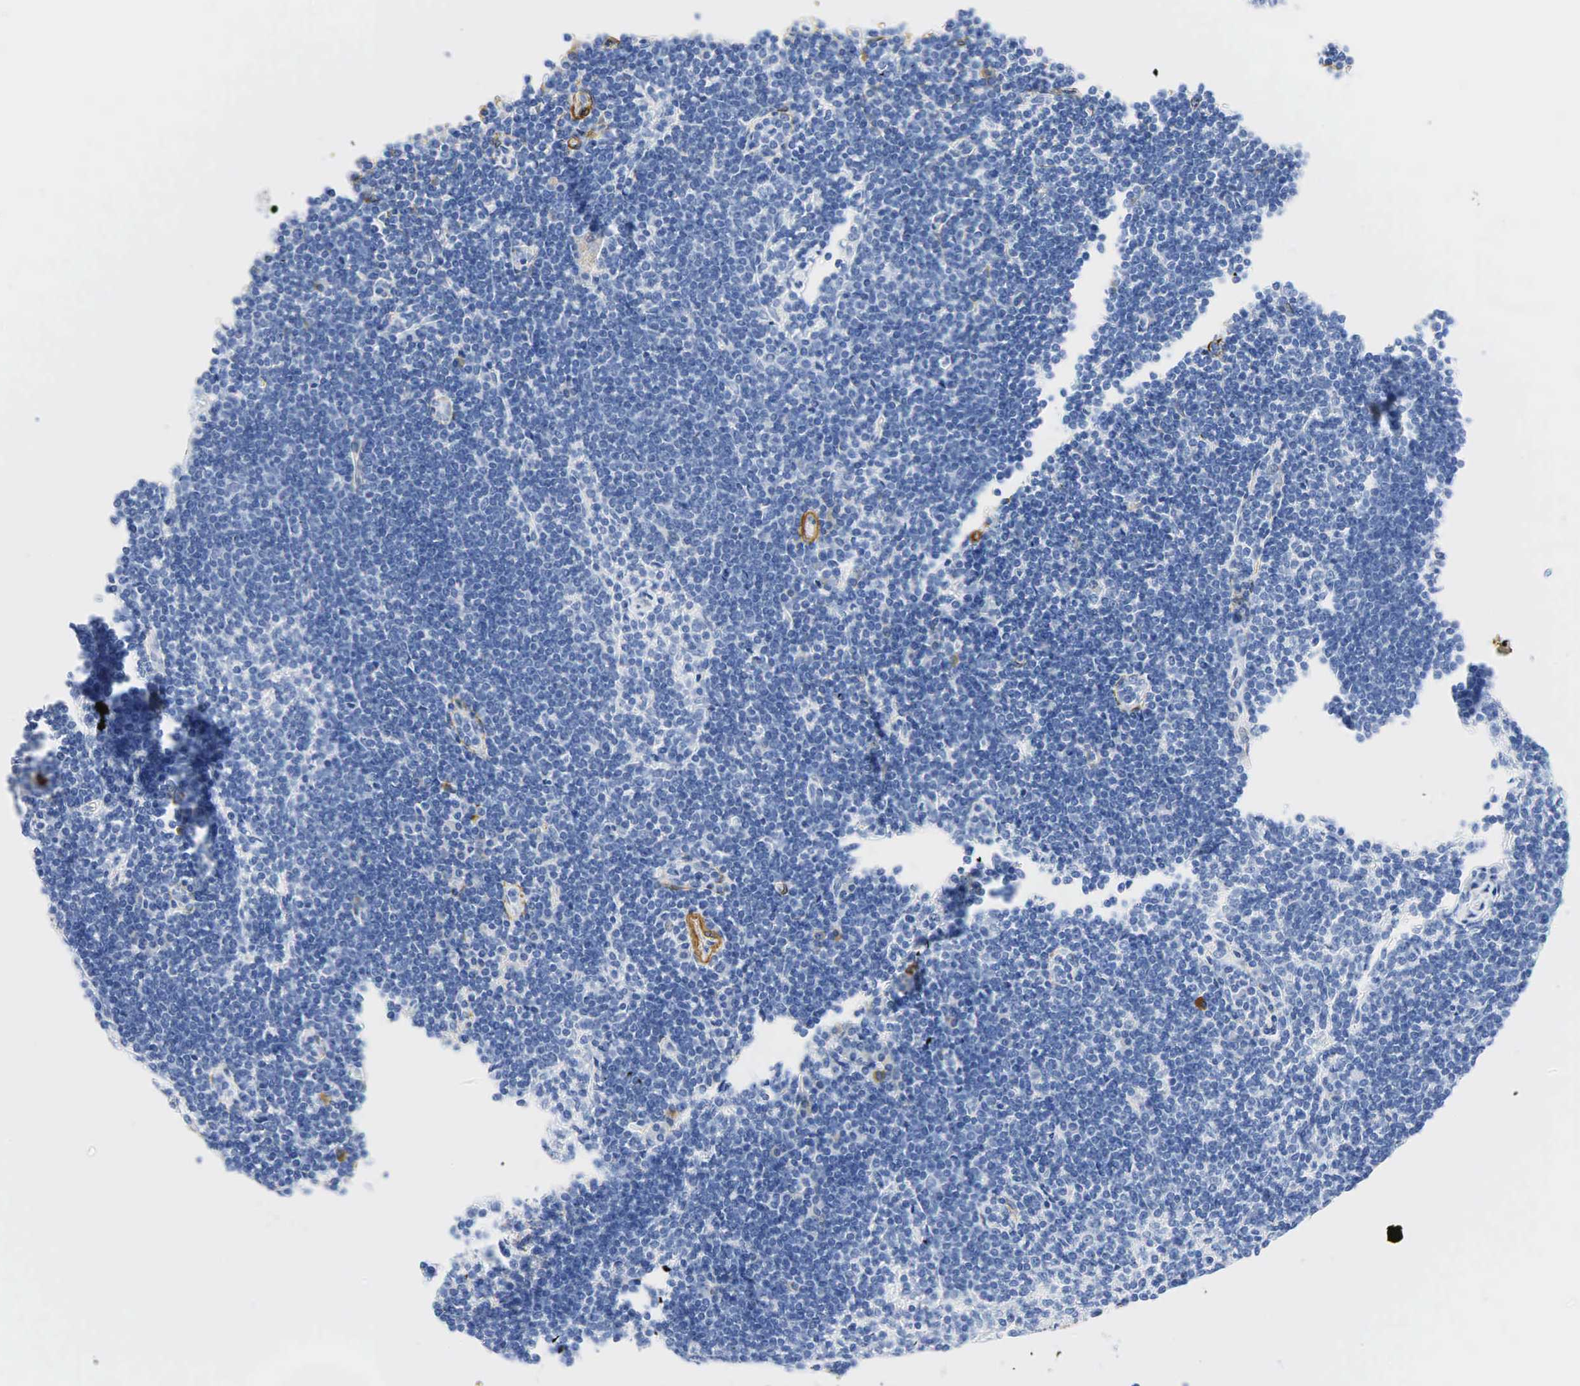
{"staining": {"intensity": "negative", "quantity": "none", "location": "none"}, "tissue": "lymph node", "cell_type": "Germinal center cells", "image_type": "normal", "snomed": [{"axis": "morphology", "description": "Normal tissue, NOS"}, {"axis": "topography", "description": "Lymph node"}], "caption": "This is an immunohistochemistry photomicrograph of unremarkable human lymph node. There is no staining in germinal center cells.", "gene": "ACTA1", "patient": {"sex": "female", "age": 53}}